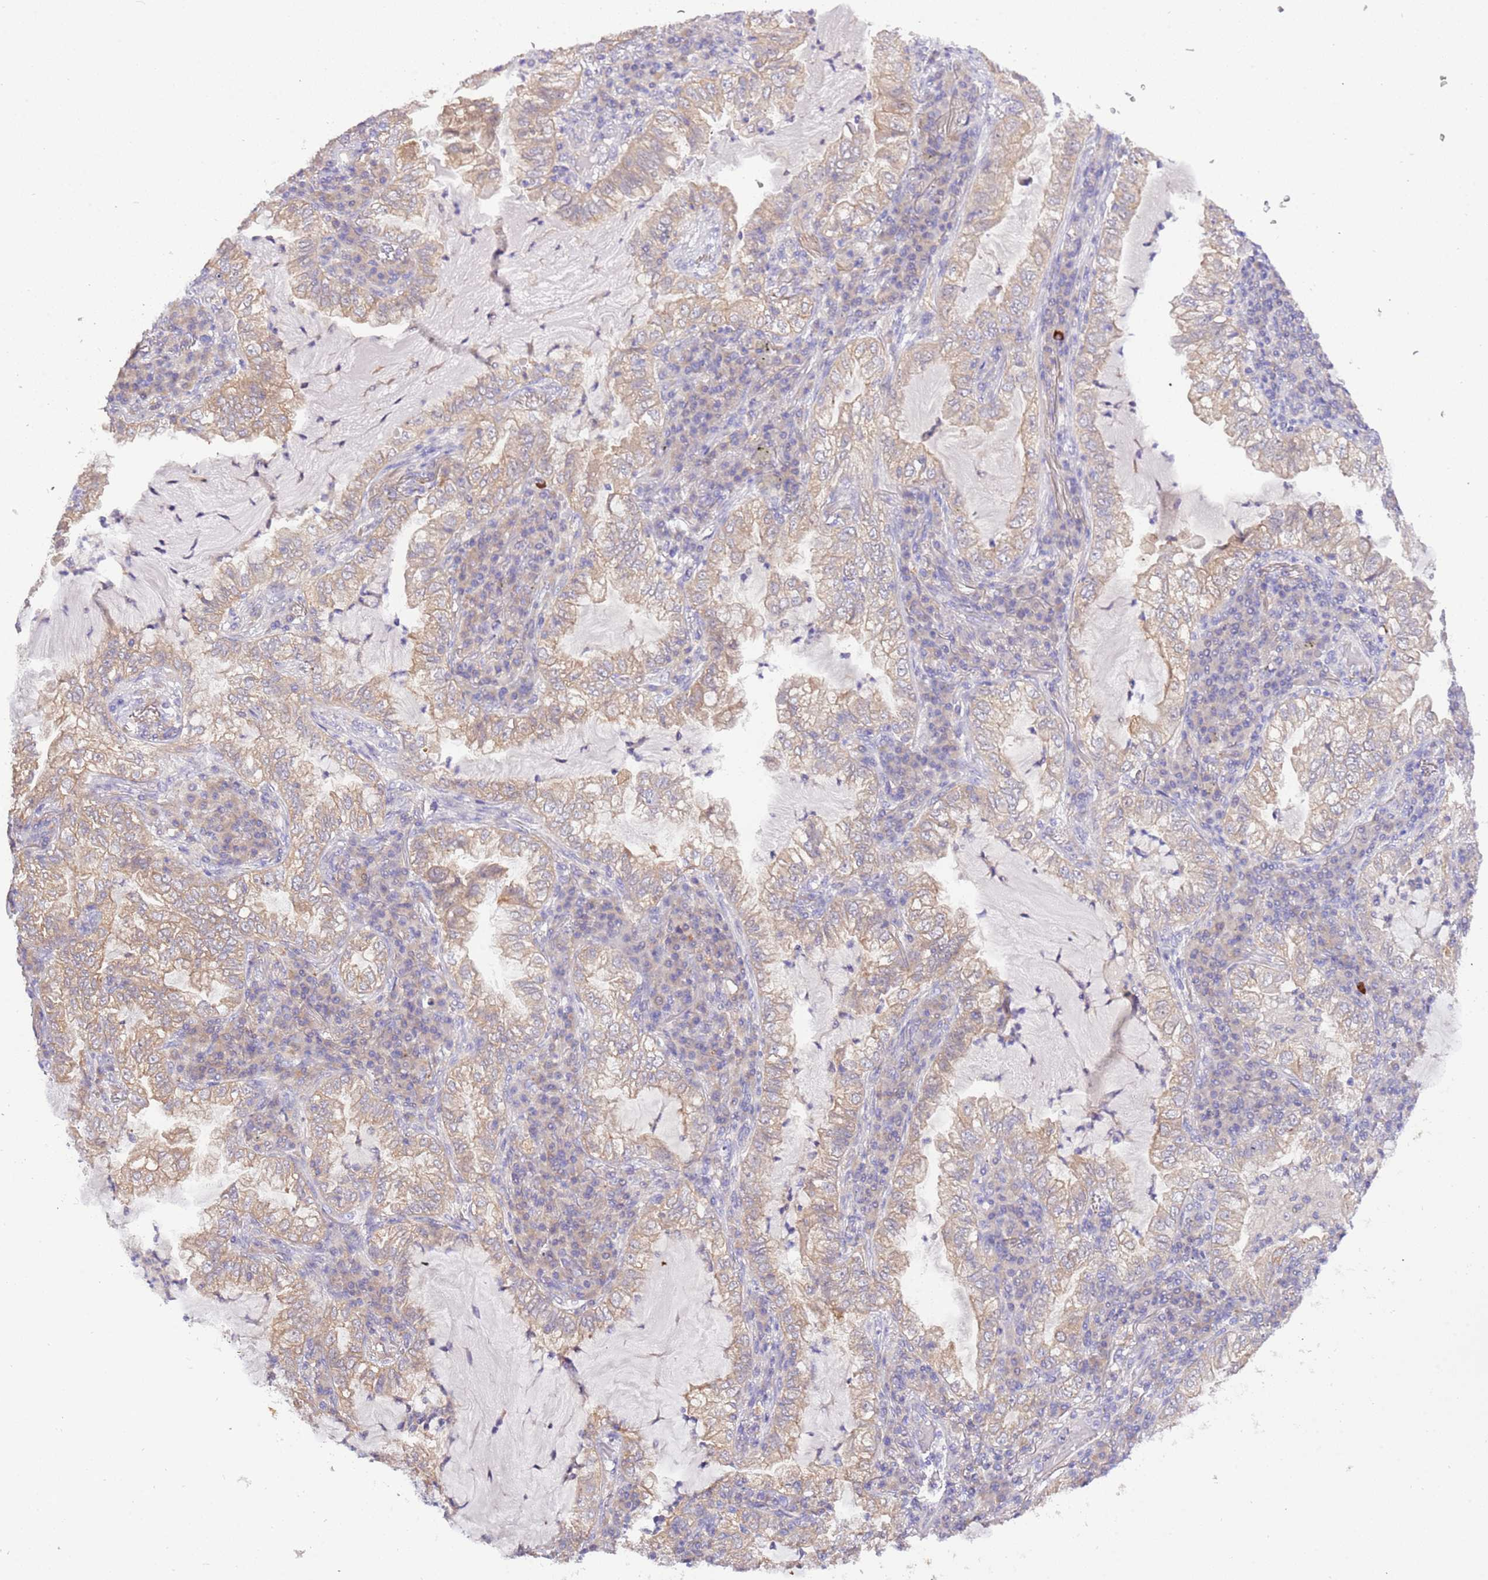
{"staining": {"intensity": "moderate", "quantity": ">75%", "location": "cytoplasmic/membranous"}, "tissue": "lung cancer", "cell_type": "Tumor cells", "image_type": "cancer", "snomed": [{"axis": "morphology", "description": "Adenocarcinoma, NOS"}, {"axis": "topography", "description": "Lung"}], "caption": "A photomicrograph showing moderate cytoplasmic/membranous positivity in about >75% of tumor cells in adenocarcinoma (lung), as visualized by brown immunohistochemical staining.", "gene": "STIP1", "patient": {"sex": "female", "age": 73}}